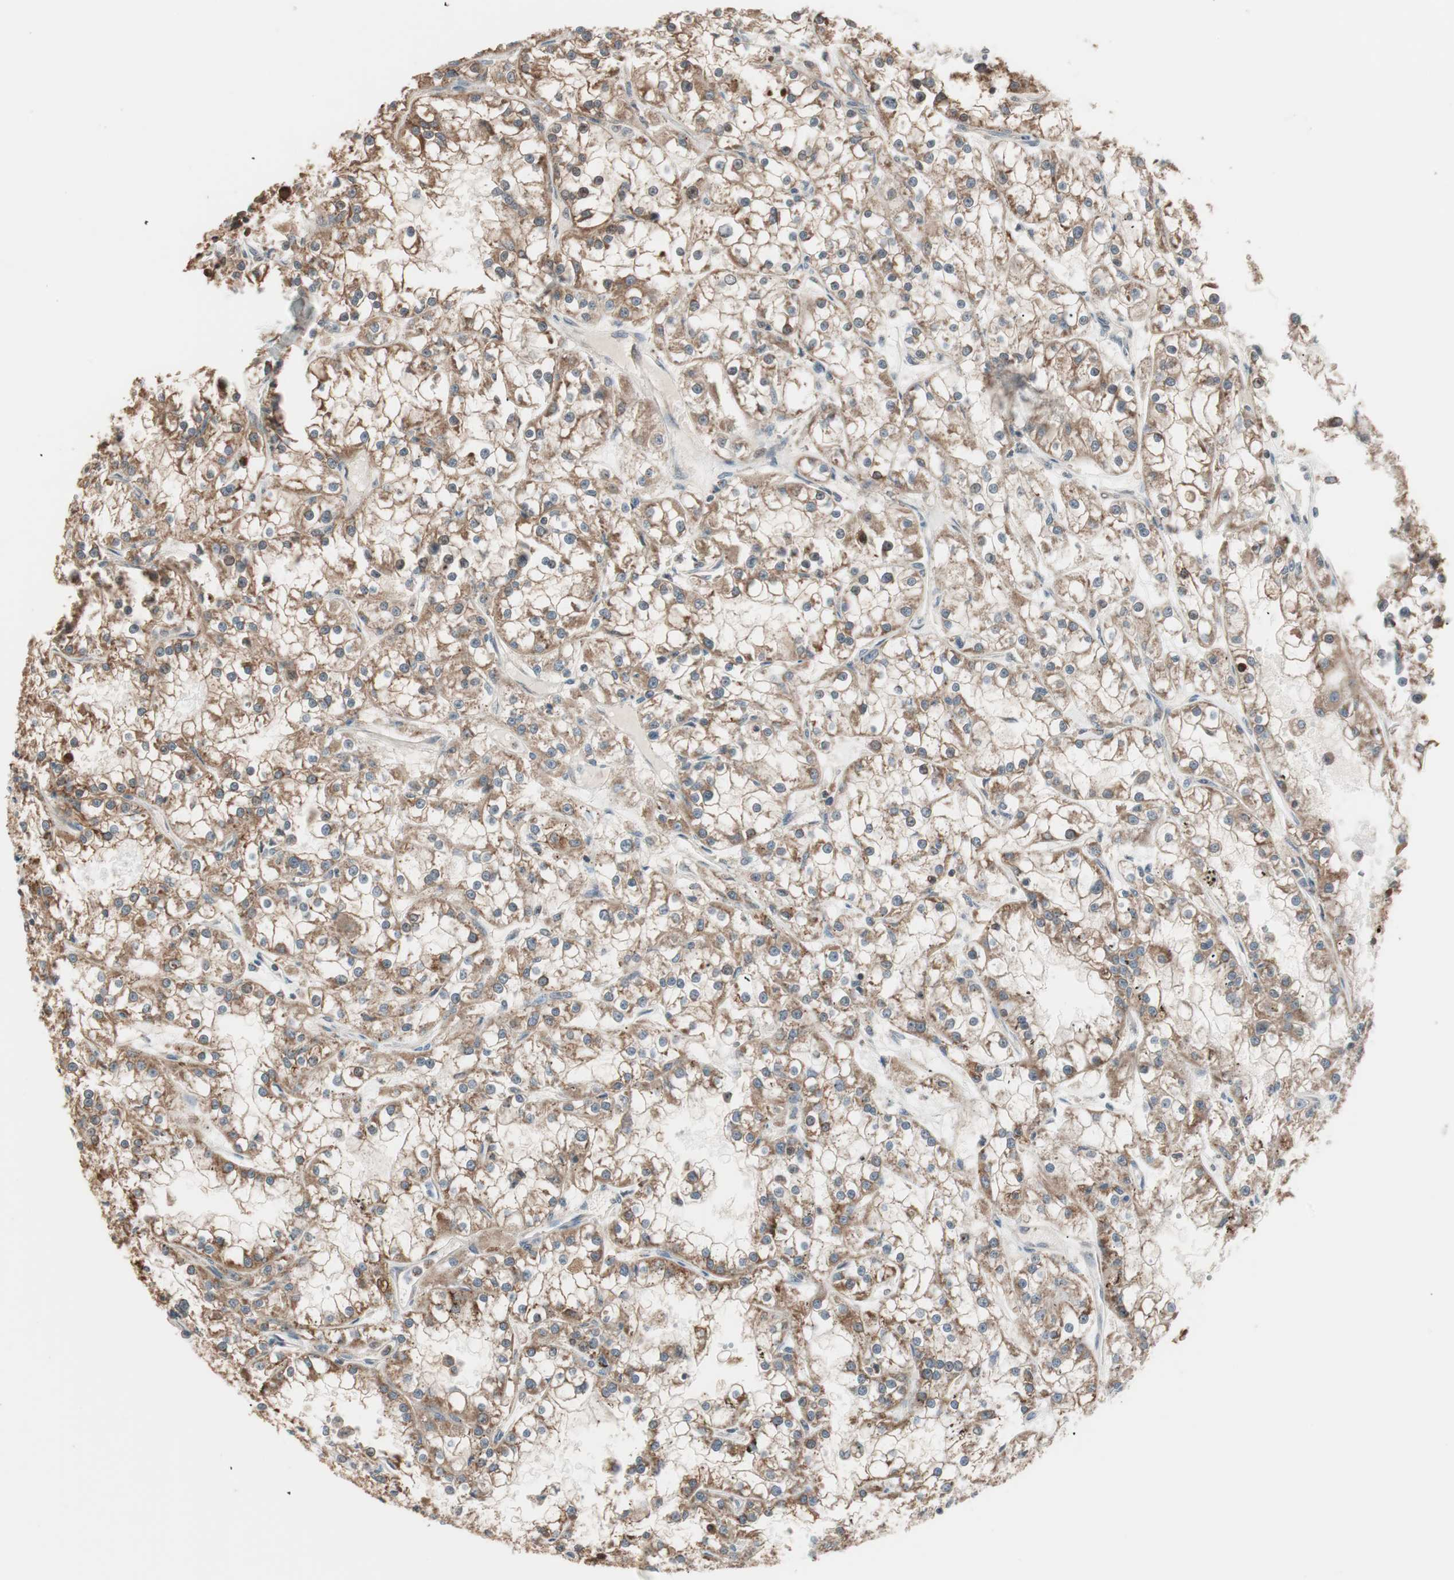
{"staining": {"intensity": "moderate", "quantity": ">75%", "location": "cytoplasmic/membranous"}, "tissue": "renal cancer", "cell_type": "Tumor cells", "image_type": "cancer", "snomed": [{"axis": "morphology", "description": "Adenocarcinoma, NOS"}, {"axis": "topography", "description": "Kidney"}], "caption": "Renal cancer stained with DAB (3,3'-diaminobenzidine) immunohistochemistry exhibits medium levels of moderate cytoplasmic/membranous staining in approximately >75% of tumor cells.", "gene": "FBXO5", "patient": {"sex": "female", "age": 52}}